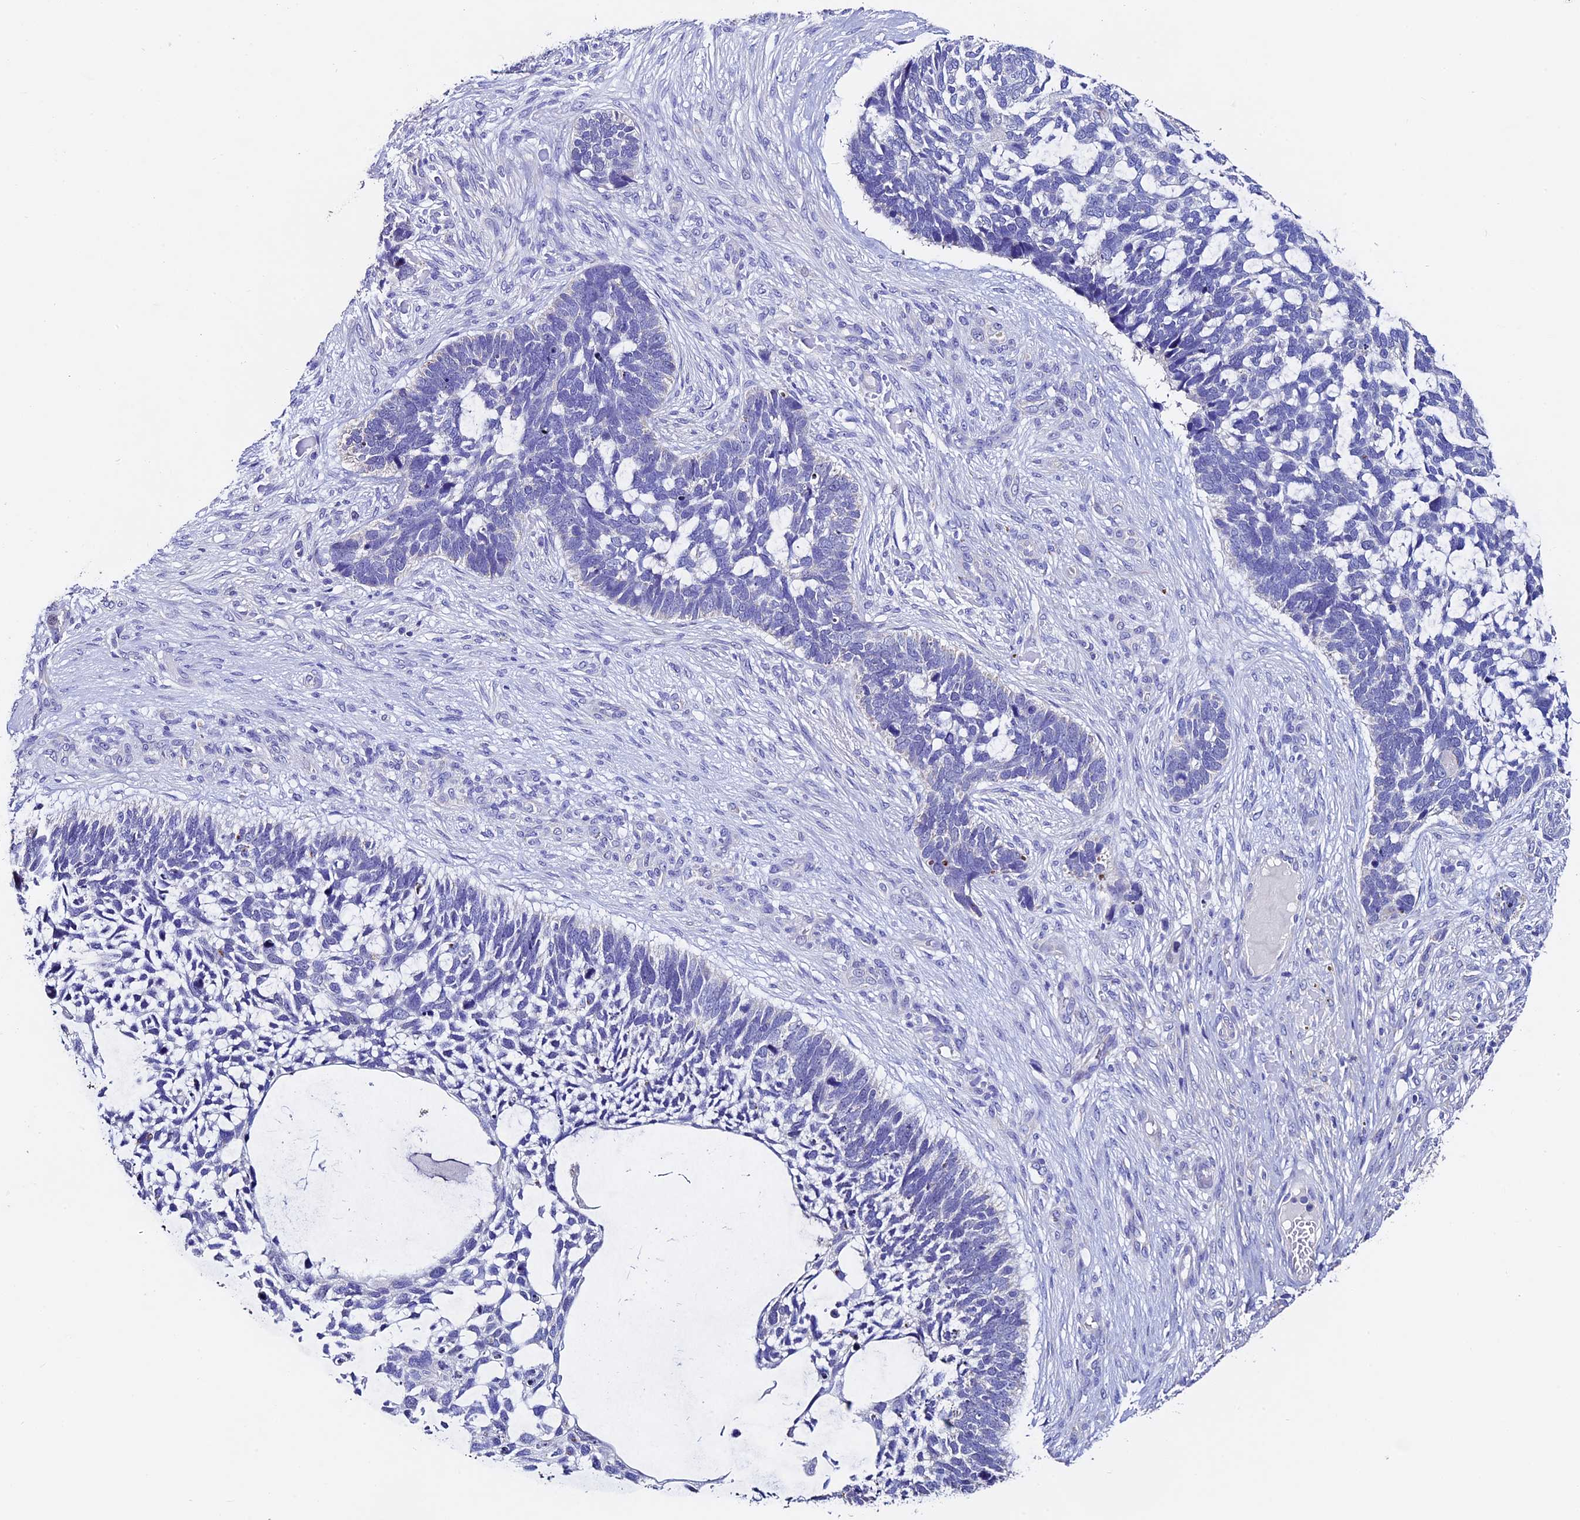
{"staining": {"intensity": "negative", "quantity": "none", "location": "none"}, "tissue": "skin cancer", "cell_type": "Tumor cells", "image_type": "cancer", "snomed": [{"axis": "morphology", "description": "Basal cell carcinoma"}, {"axis": "topography", "description": "Skin"}], "caption": "The photomicrograph exhibits no staining of tumor cells in skin basal cell carcinoma.", "gene": "FBXW9", "patient": {"sex": "male", "age": 88}}